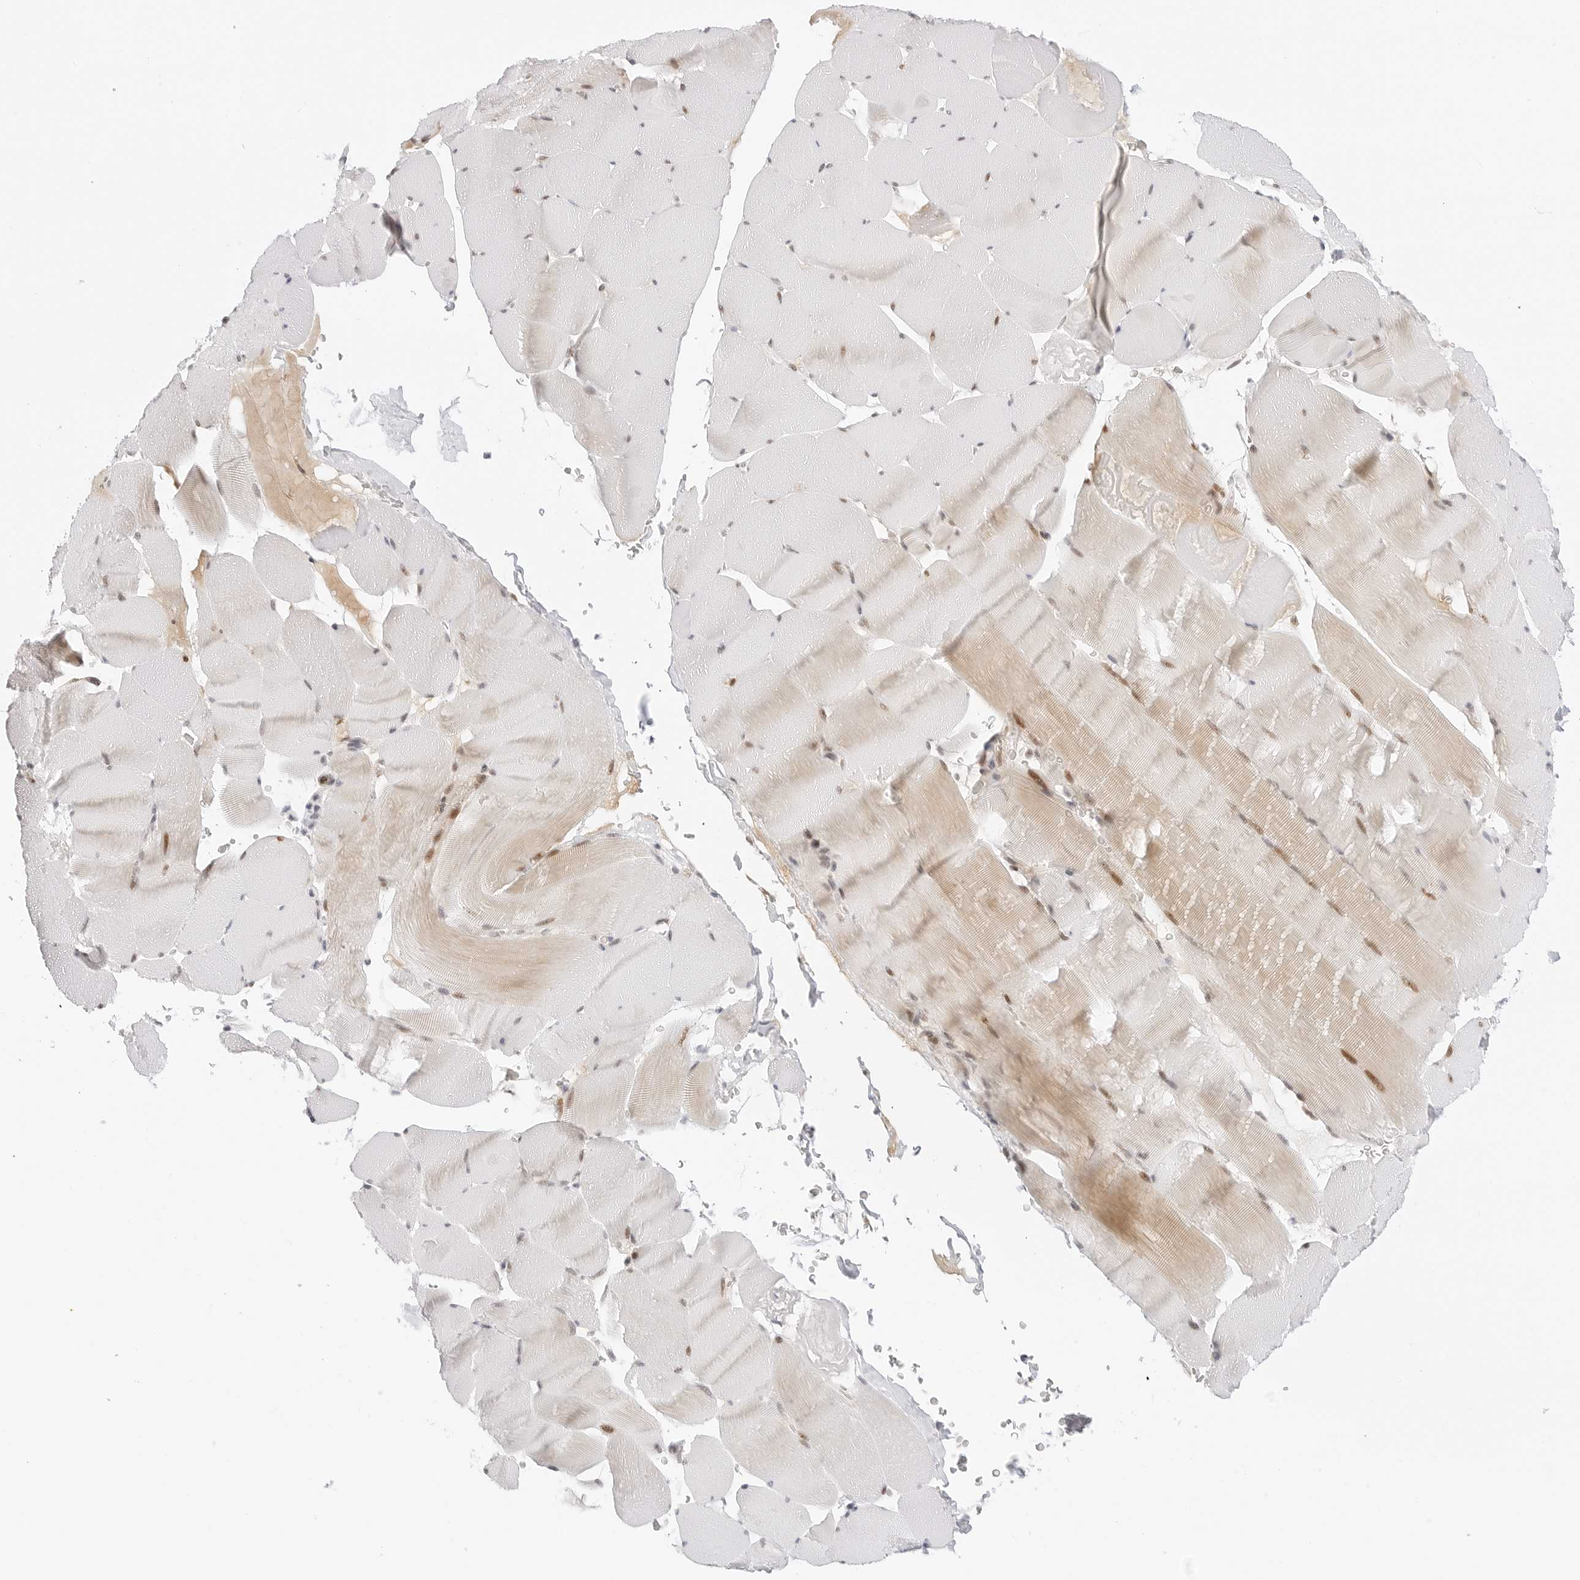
{"staining": {"intensity": "weak", "quantity": "25%-75%", "location": "cytoplasmic/membranous,nuclear"}, "tissue": "skeletal muscle", "cell_type": "Myocytes", "image_type": "normal", "snomed": [{"axis": "morphology", "description": "Normal tissue, NOS"}, {"axis": "topography", "description": "Skeletal muscle"}], "caption": "Protein staining by IHC reveals weak cytoplasmic/membranous,nuclear staining in approximately 25%-75% of myocytes in unremarkable skeletal muscle.", "gene": "HIPK3", "patient": {"sex": "male", "age": 62}}